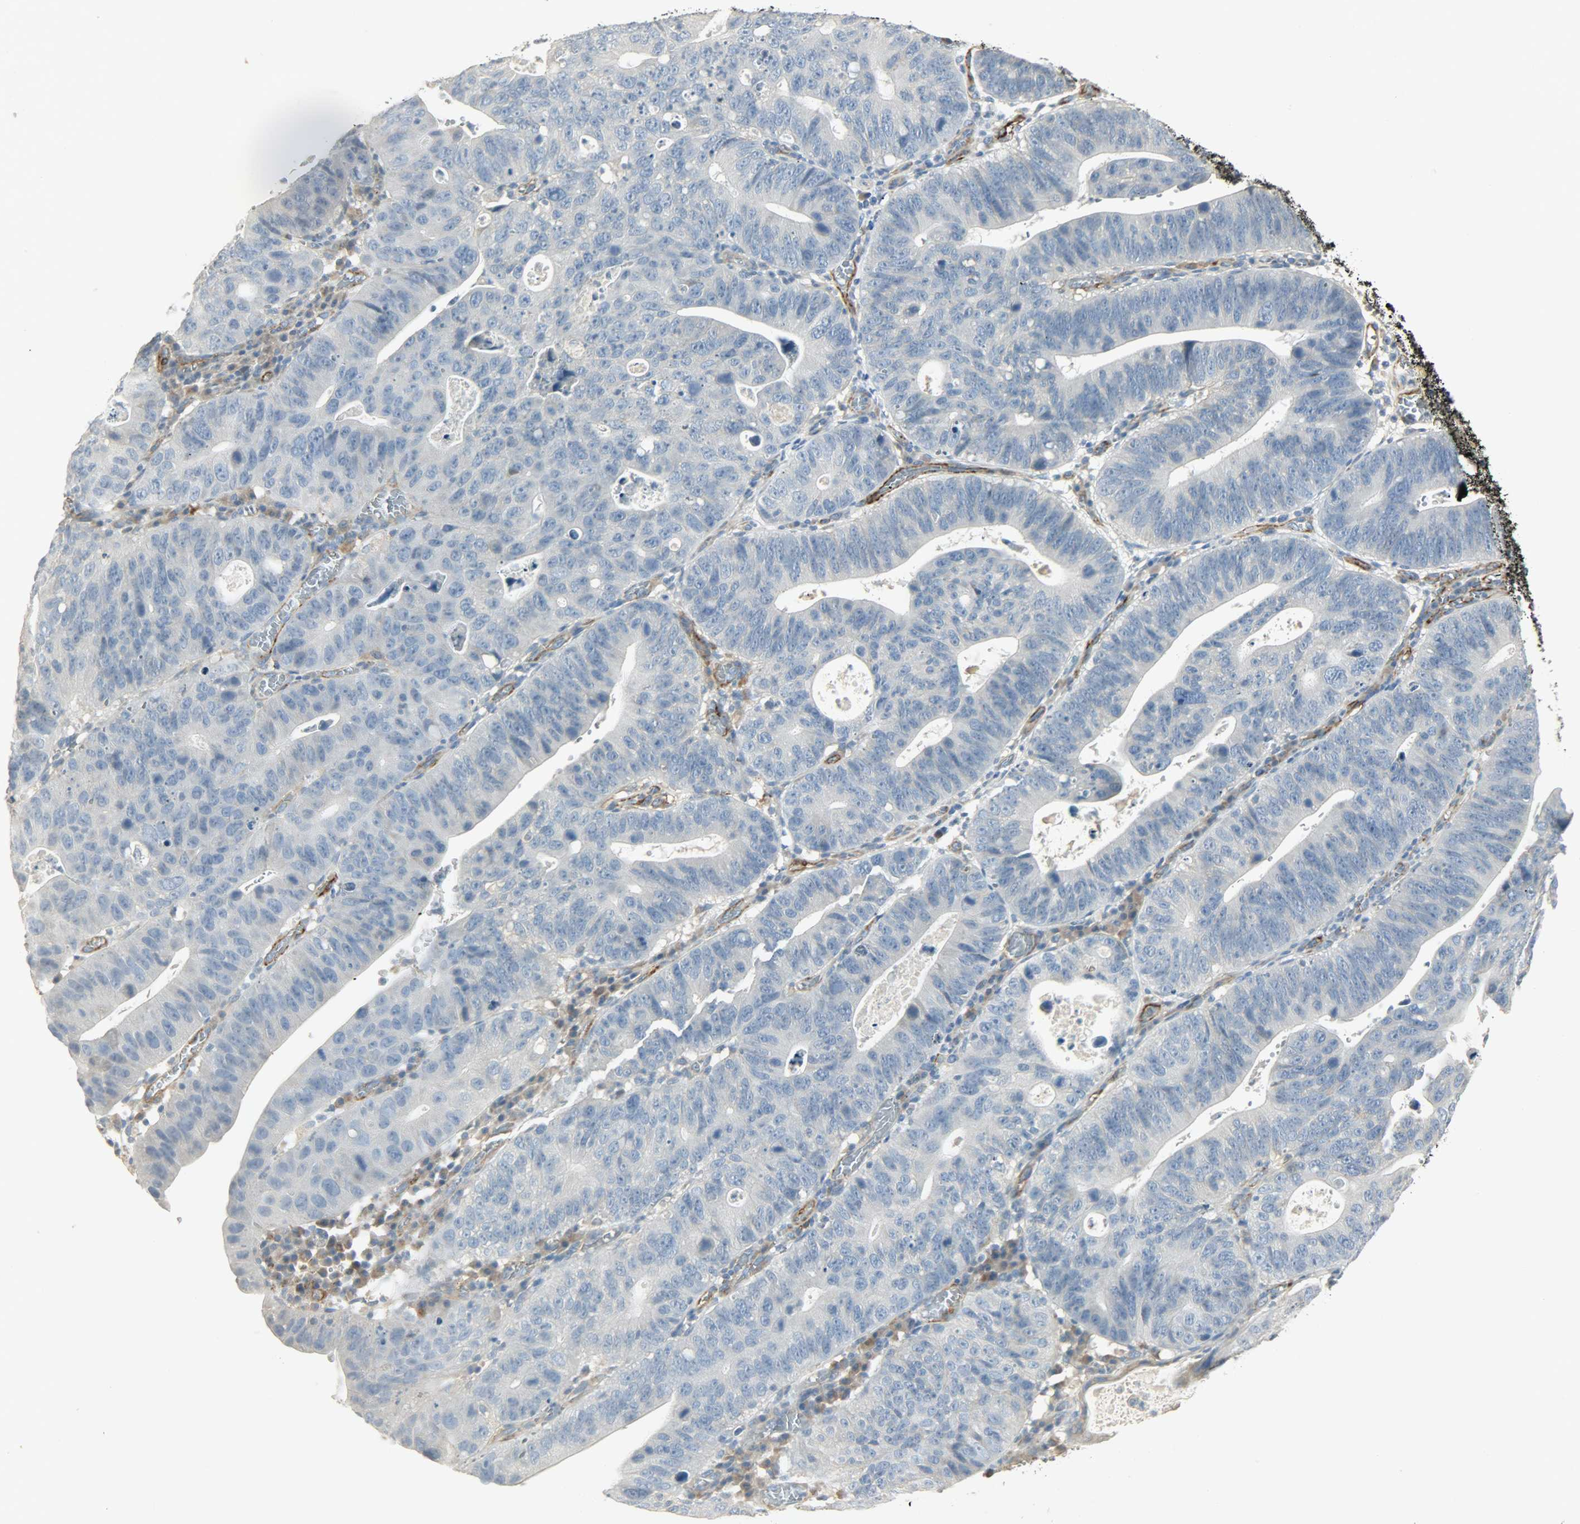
{"staining": {"intensity": "negative", "quantity": "none", "location": "none"}, "tissue": "stomach cancer", "cell_type": "Tumor cells", "image_type": "cancer", "snomed": [{"axis": "morphology", "description": "Adenocarcinoma, NOS"}, {"axis": "topography", "description": "Stomach"}], "caption": "Histopathology image shows no significant protein staining in tumor cells of stomach cancer (adenocarcinoma).", "gene": "ENPEP", "patient": {"sex": "male", "age": 59}}